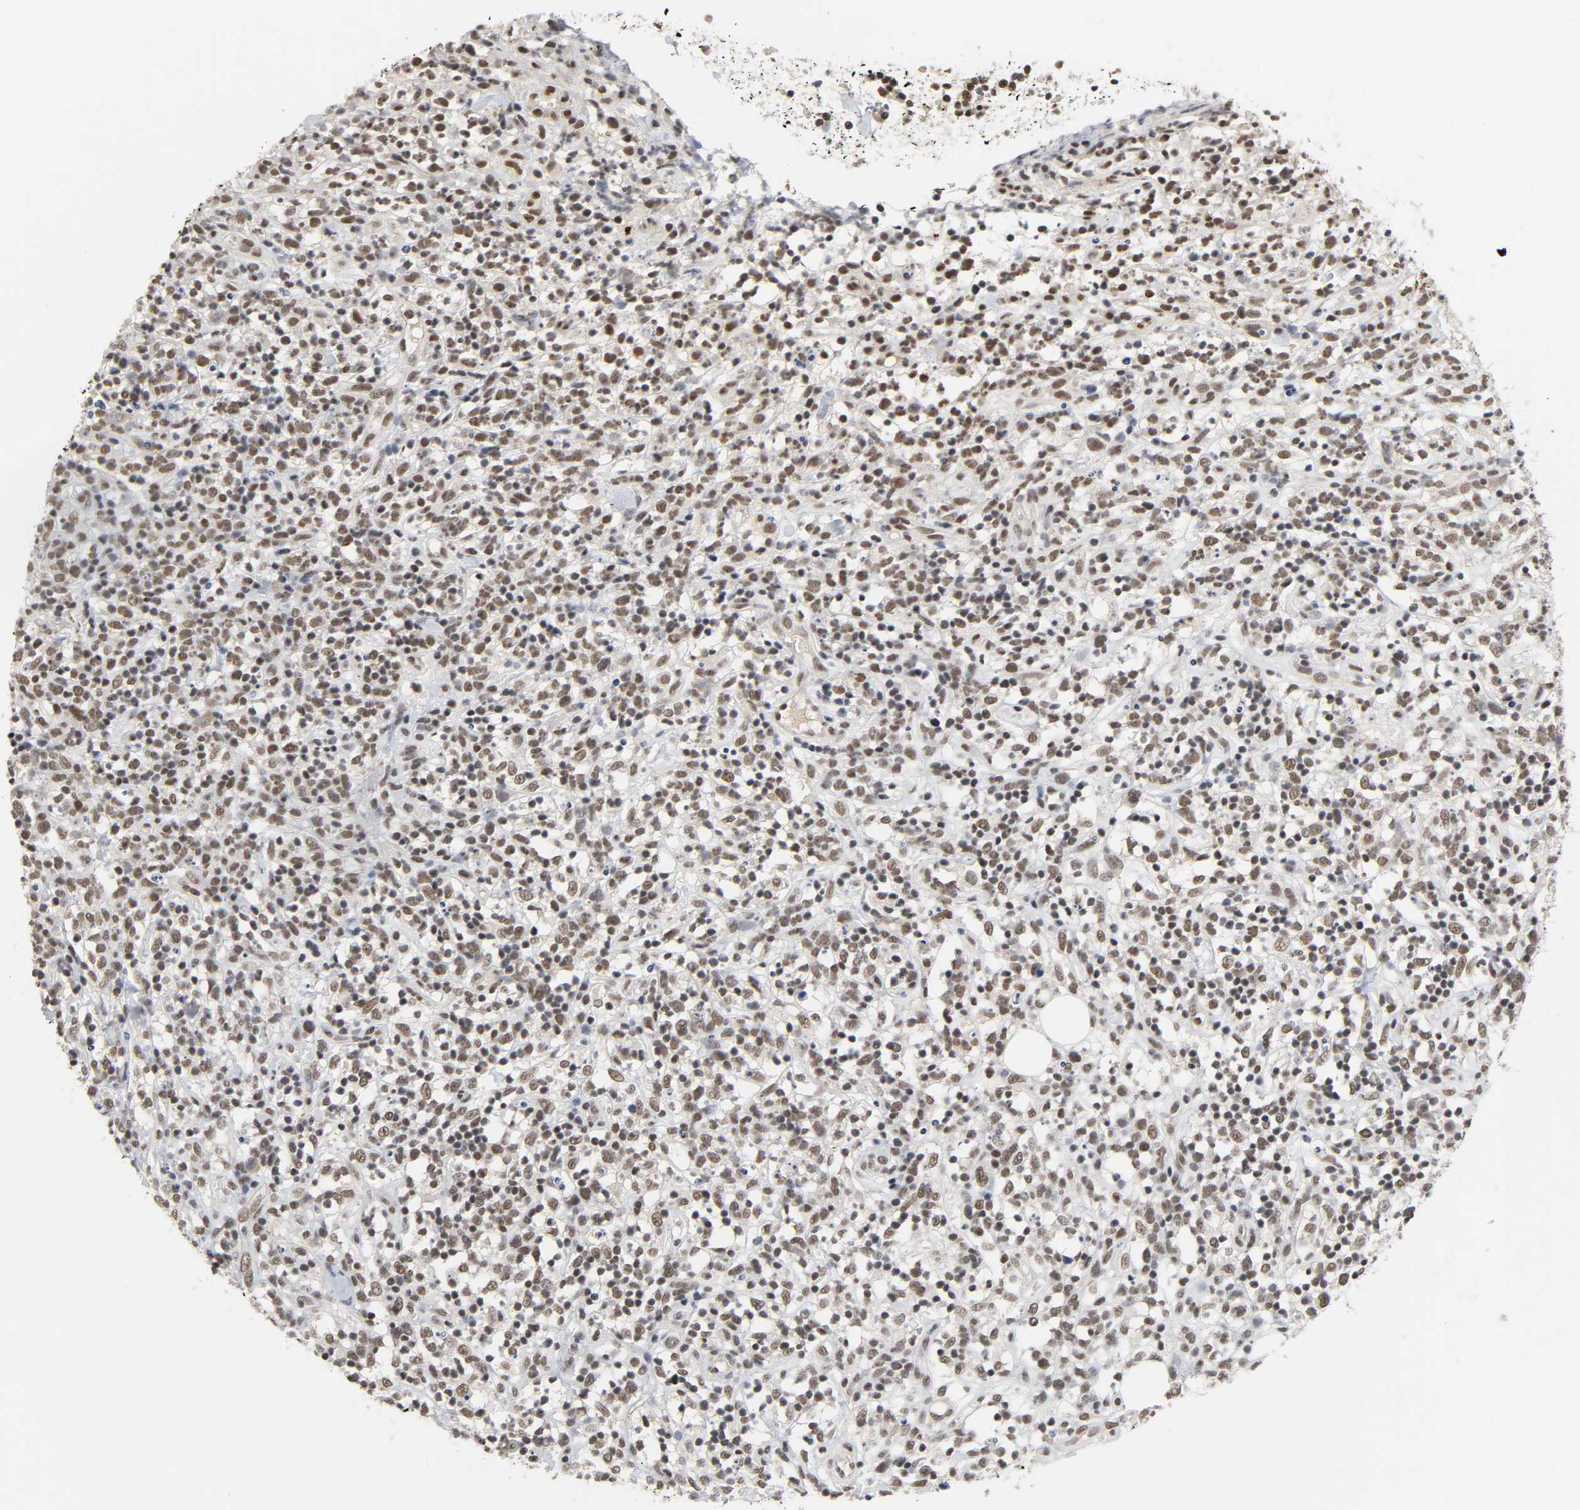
{"staining": {"intensity": "moderate", "quantity": ">75%", "location": "nuclear"}, "tissue": "lymphoma", "cell_type": "Tumor cells", "image_type": "cancer", "snomed": [{"axis": "morphology", "description": "Malignant lymphoma, non-Hodgkin's type, High grade"}, {"axis": "topography", "description": "Lymph node"}], "caption": "Moderate nuclear staining for a protein is seen in about >75% of tumor cells of malignant lymphoma, non-Hodgkin's type (high-grade) using immunohistochemistry.", "gene": "NCOA6", "patient": {"sex": "female", "age": 73}}